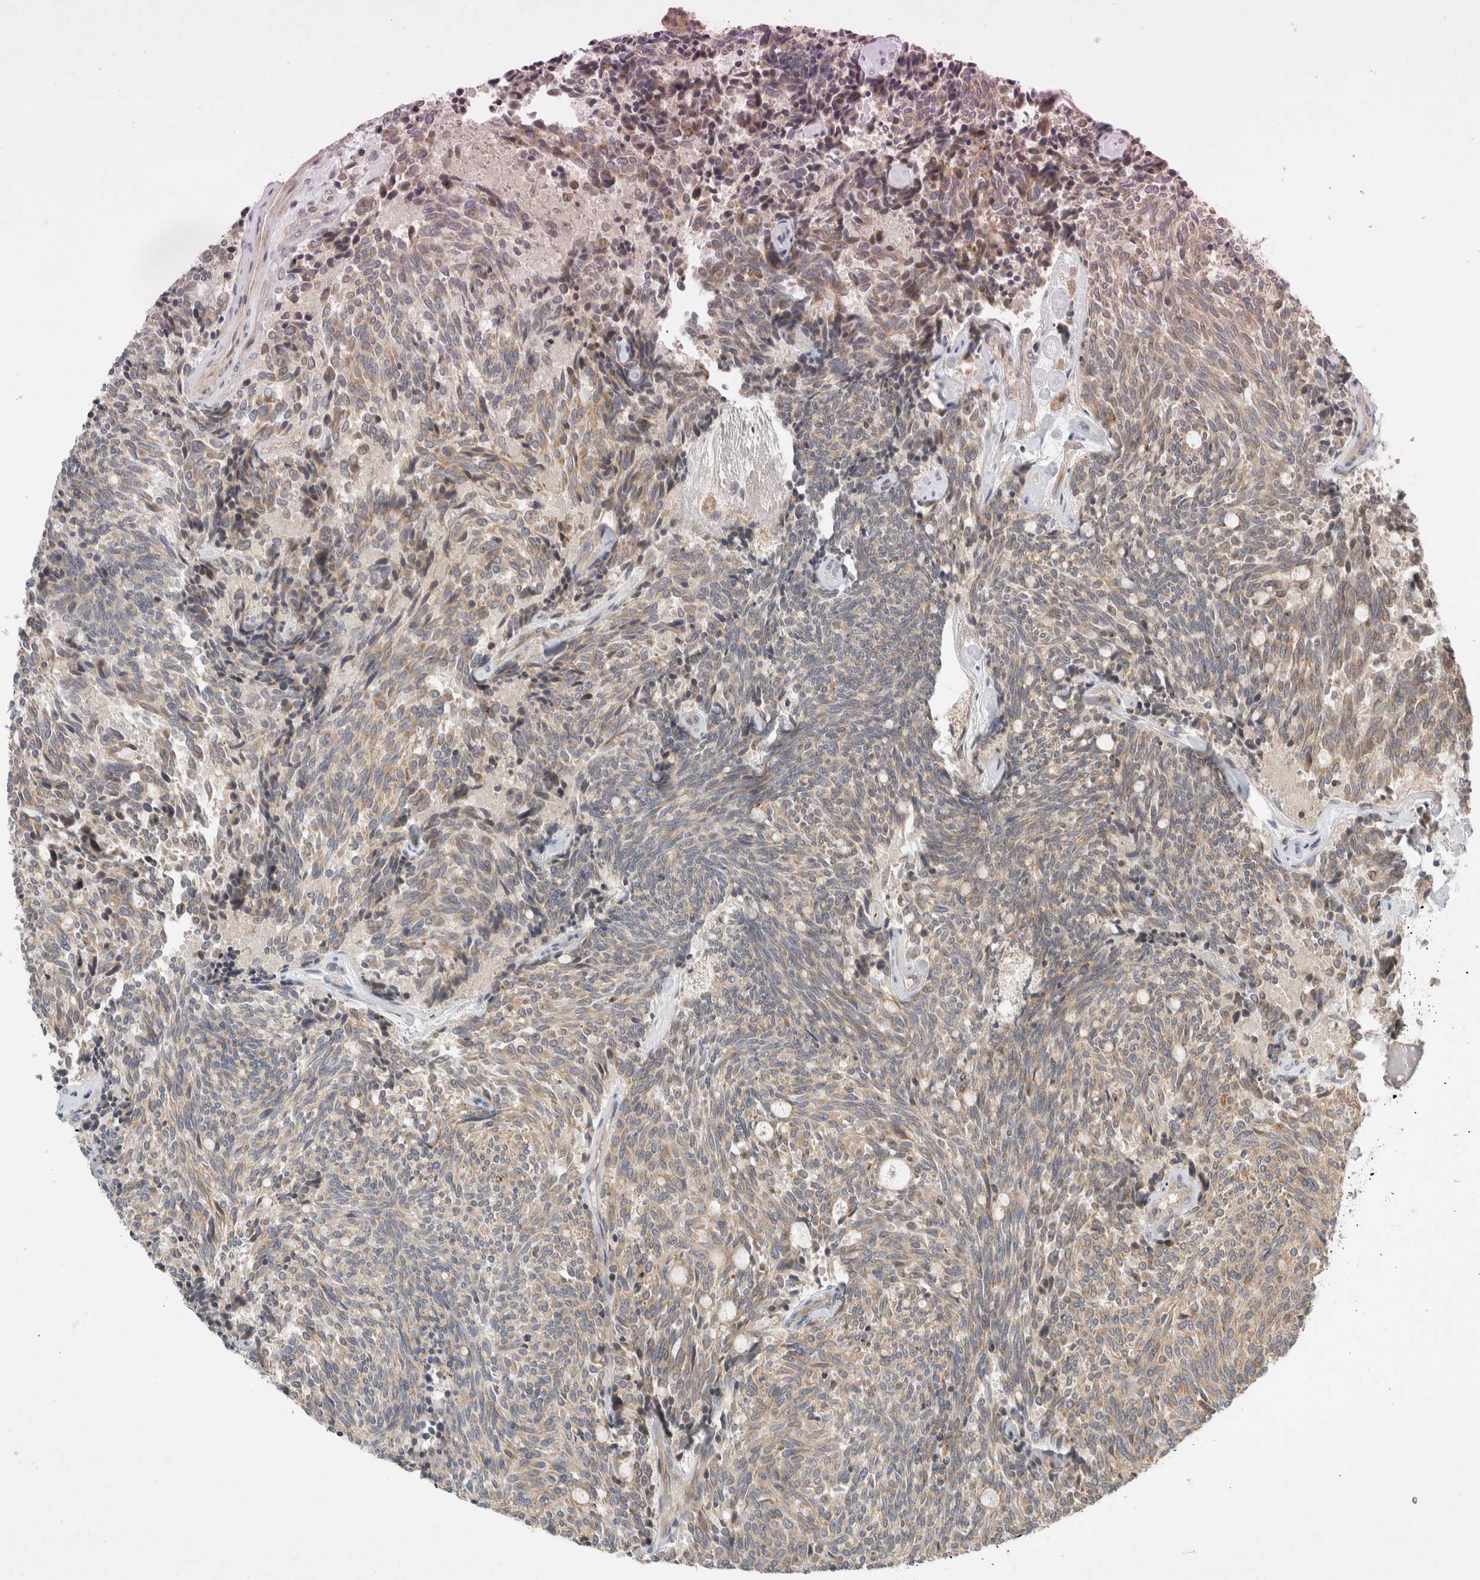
{"staining": {"intensity": "weak", "quantity": "25%-75%", "location": "cytoplasmic/membranous"}, "tissue": "carcinoid", "cell_type": "Tumor cells", "image_type": "cancer", "snomed": [{"axis": "morphology", "description": "Carcinoid, malignant, NOS"}, {"axis": "topography", "description": "Pancreas"}], "caption": "Human malignant carcinoid stained for a protein (brown) exhibits weak cytoplasmic/membranous positive expression in approximately 25%-75% of tumor cells.", "gene": "ARMC9", "patient": {"sex": "female", "age": 54}}